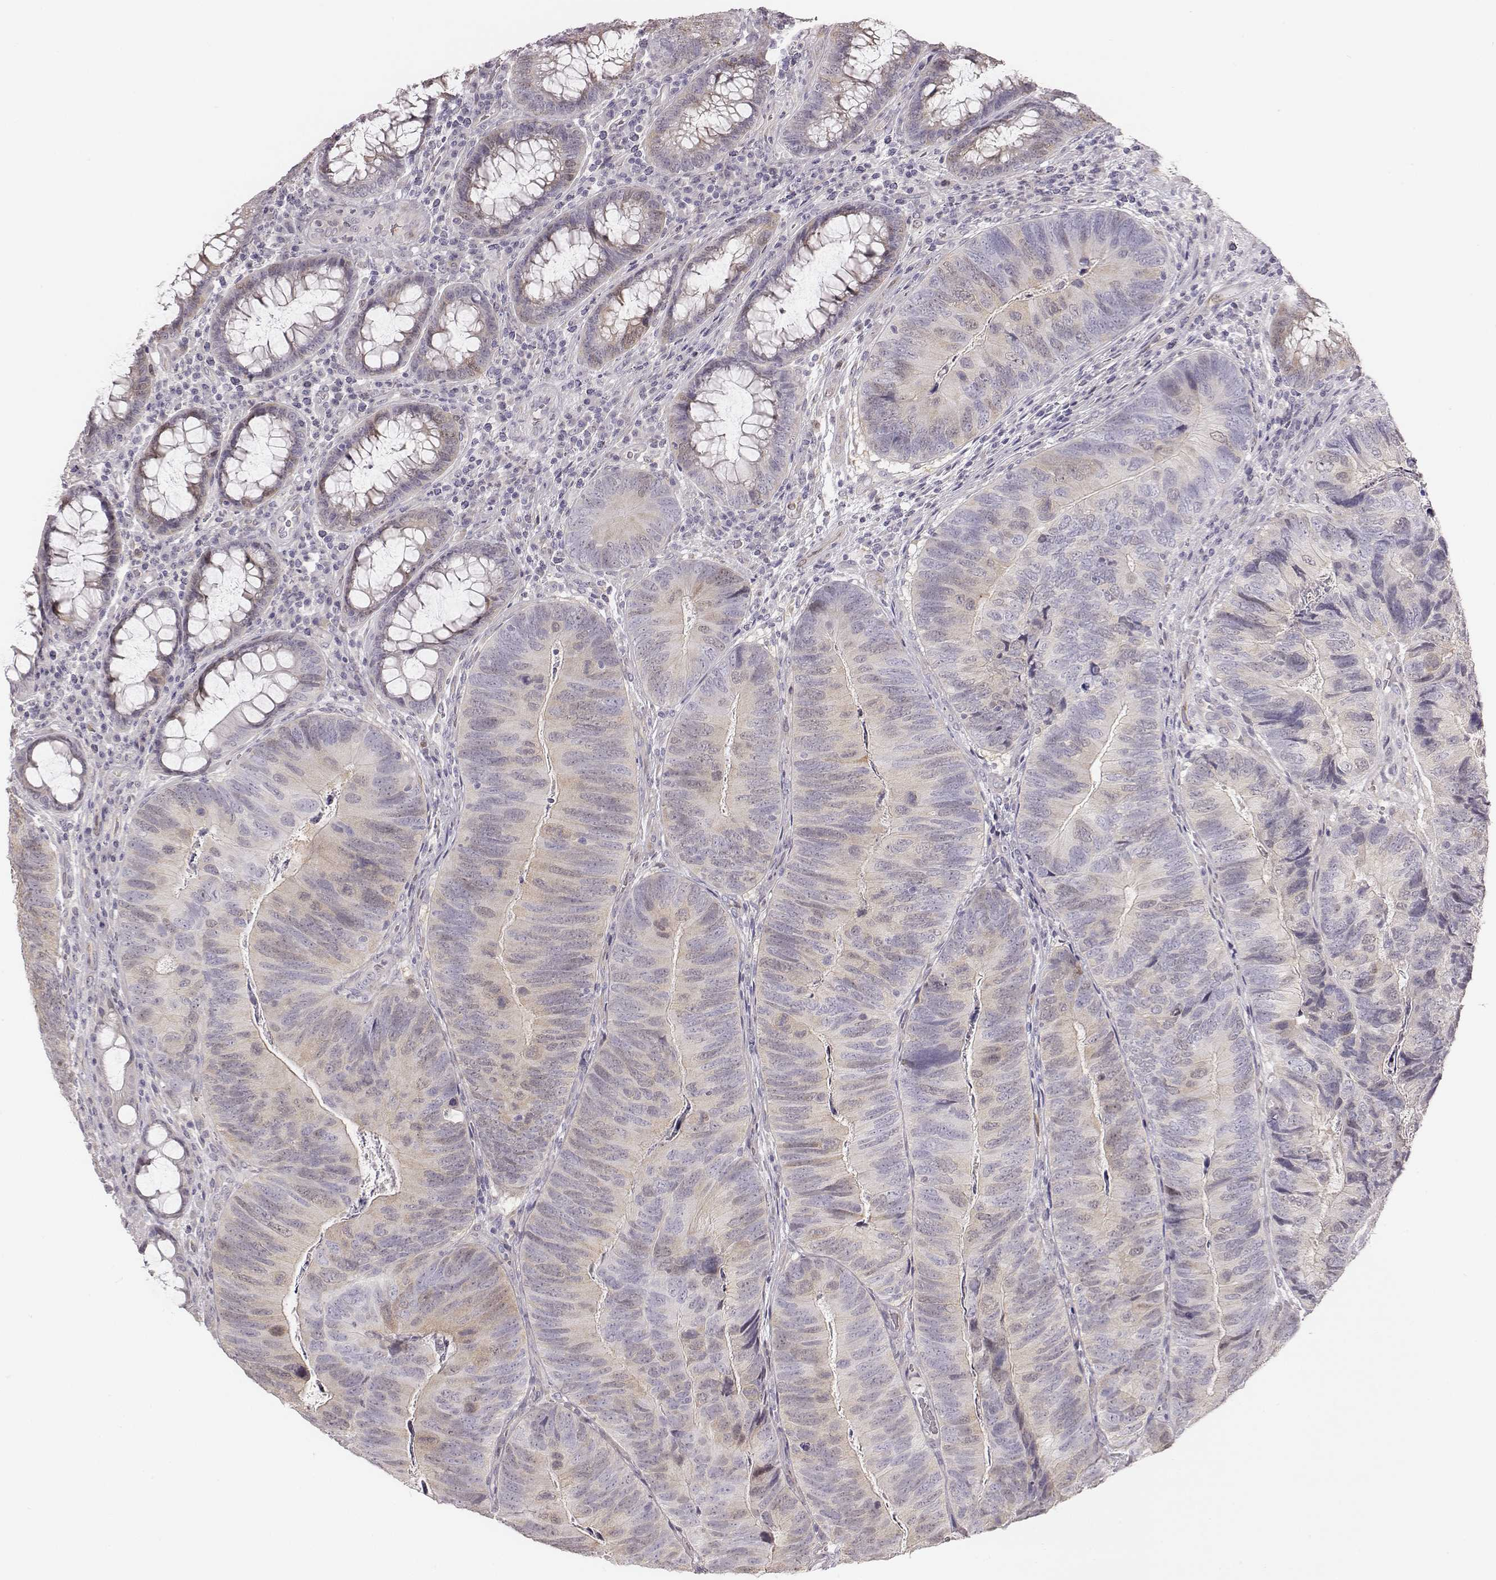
{"staining": {"intensity": "negative", "quantity": "none", "location": "none"}, "tissue": "colorectal cancer", "cell_type": "Tumor cells", "image_type": "cancer", "snomed": [{"axis": "morphology", "description": "Adenocarcinoma, NOS"}, {"axis": "topography", "description": "Colon"}], "caption": "The immunohistochemistry (IHC) photomicrograph has no significant expression in tumor cells of colorectal cancer (adenocarcinoma) tissue.", "gene": "PBK", "patient": {"sex": "female", "age": 67}}